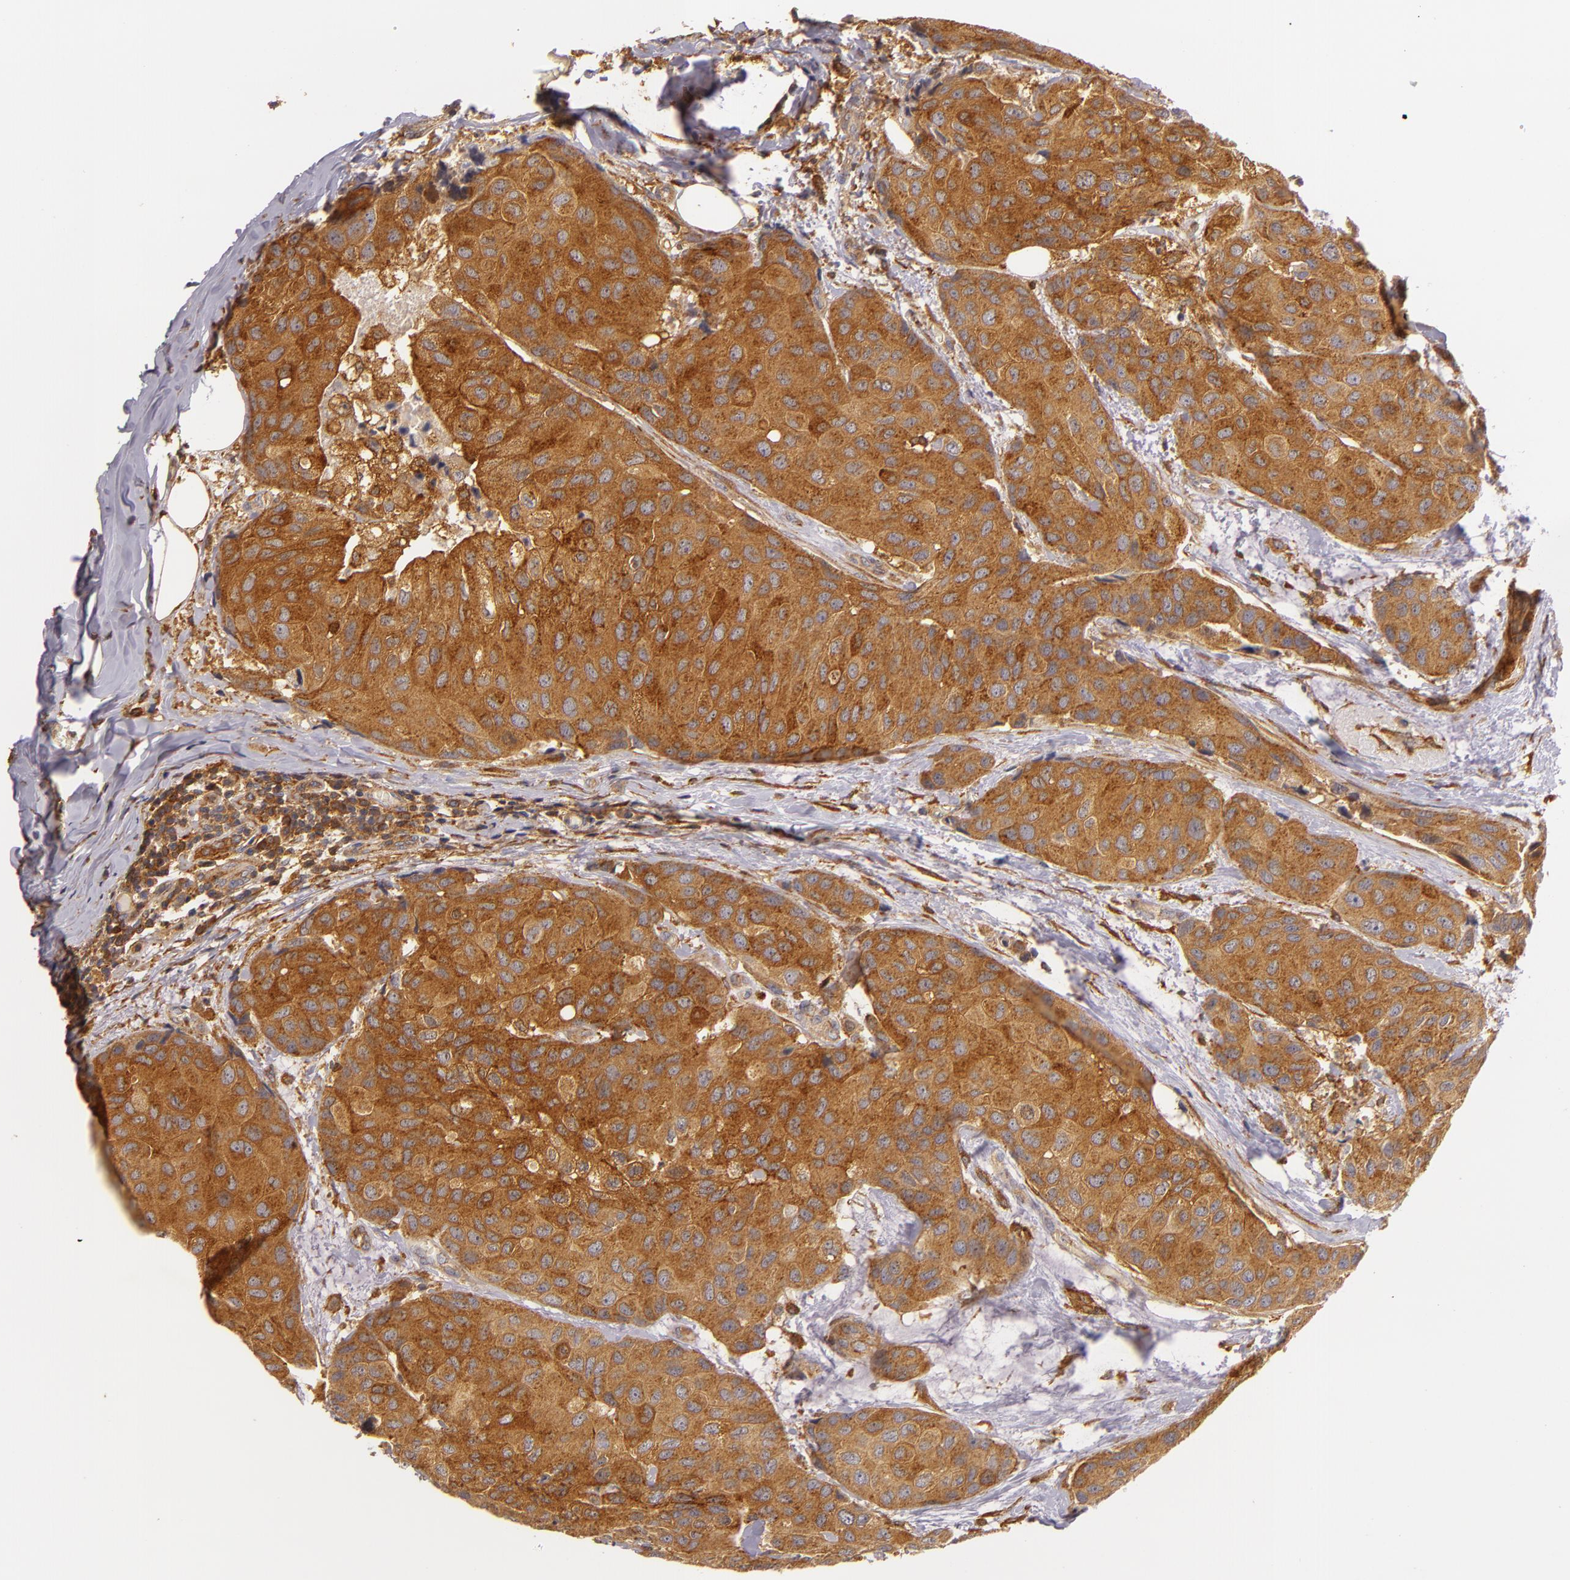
{"staining": {"intensity": "strong", "quantity": ">75%", "location": "cytoplasmic/membranous"}, "tissue": "breast cancer", "cell_type": "Tumor cells", "image_type": "cancer", "snomed": [{"axis": "morphology", "description": "Duct carcinoma"}, {"axis": "topography", "description": "Breast"}], "caption": "Immunohistochemical staining of breast cancer (infiltrating ductal carcinoma) displays high levels of strong cytoplasmic/membranous protein positivity in about >75% of tumor cells.", "gene": "TOM1", "patient": {"sex": "female", "age": 68}}